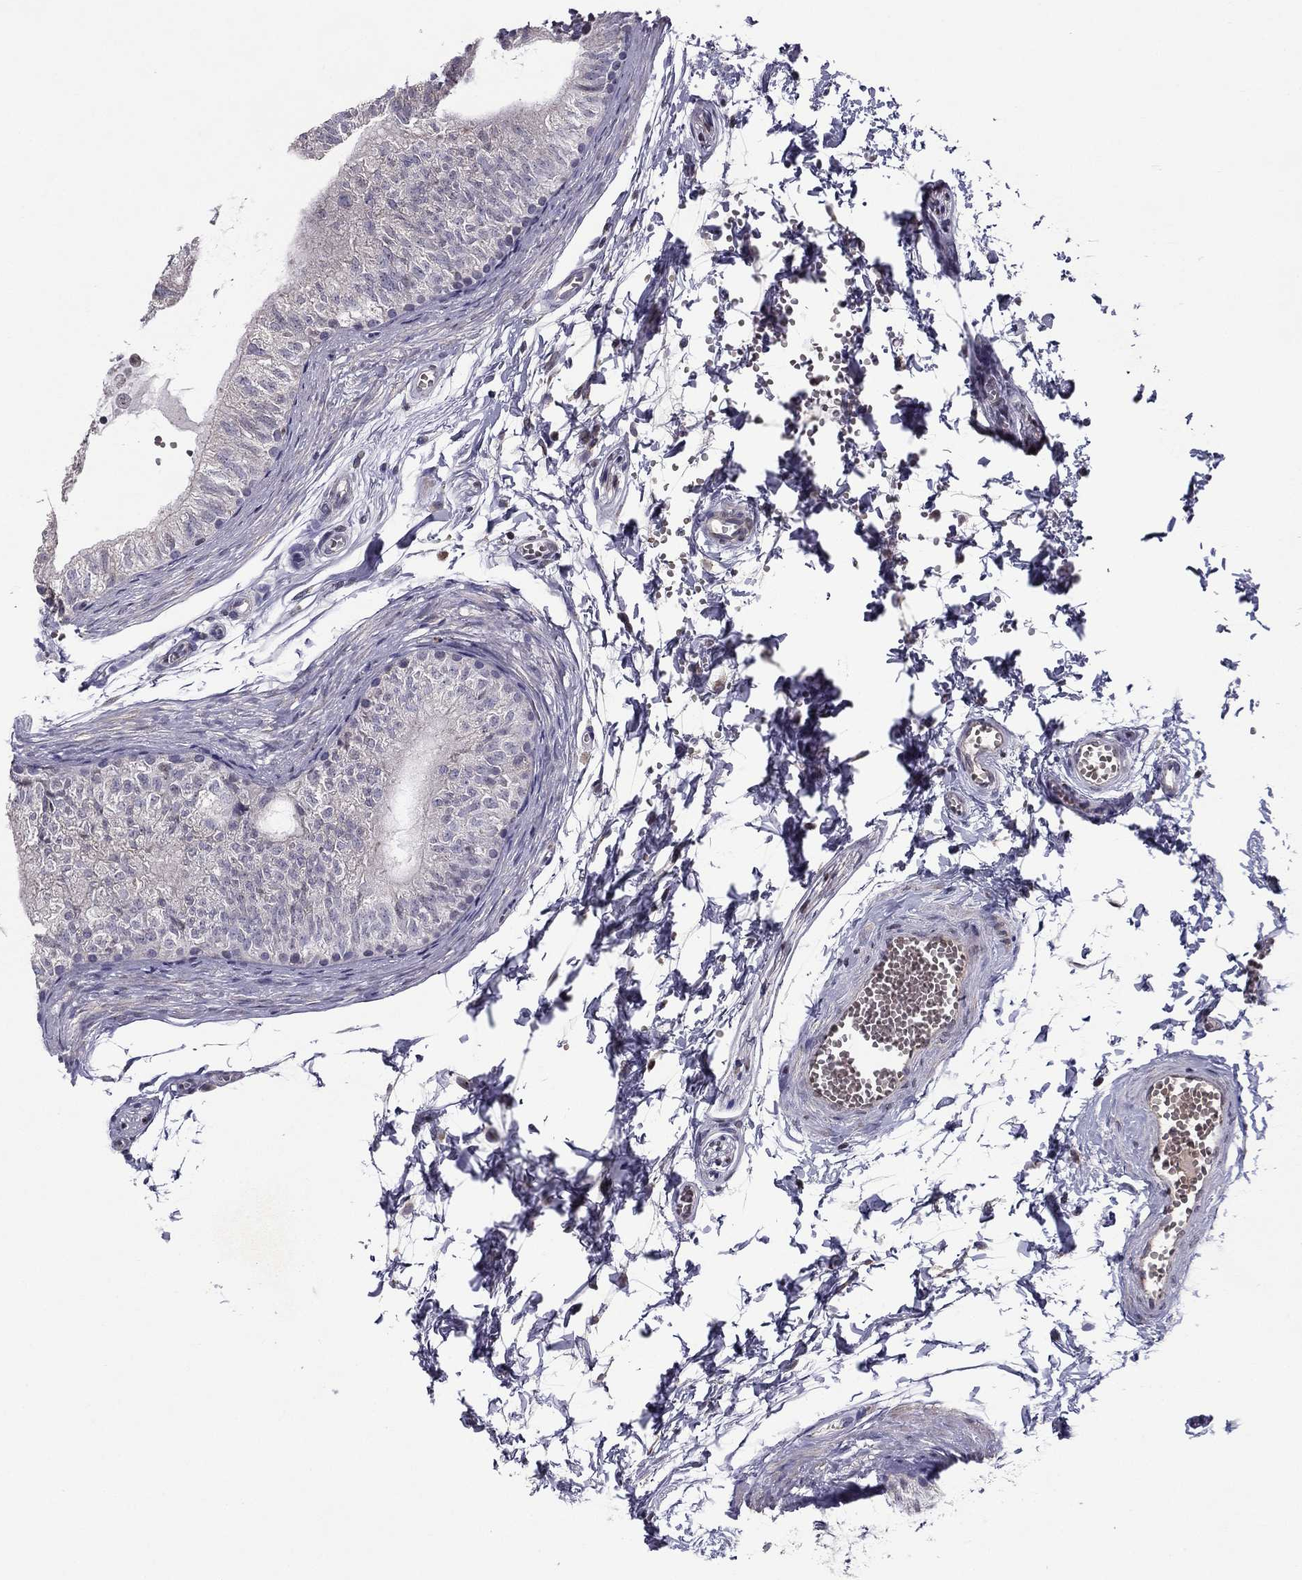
{"staining": {"intensity": "negative", "quantity": "none", "location": "none"}, "tissue": "epididymis", "cell_type": "Glandular cells", "image_type": "normal", "snomed": [{"axis": "morphology", "description": "Normal tissue, NOS"}, {"axis": "topography", "description": "Epididymis"}], "caption": "DAB (3,3'-diaminobenzidine) immunohistochemical staining of benign epididymis displays no significant positivity in glandular cells. (Stains: DAB immunohistochemistry (IHC) with hematoxylin counter stain, Microscopy: brightfield microscopy at high magnification).", "gene": "HCN1", "patient": {"sex": "male", "age": 22}}